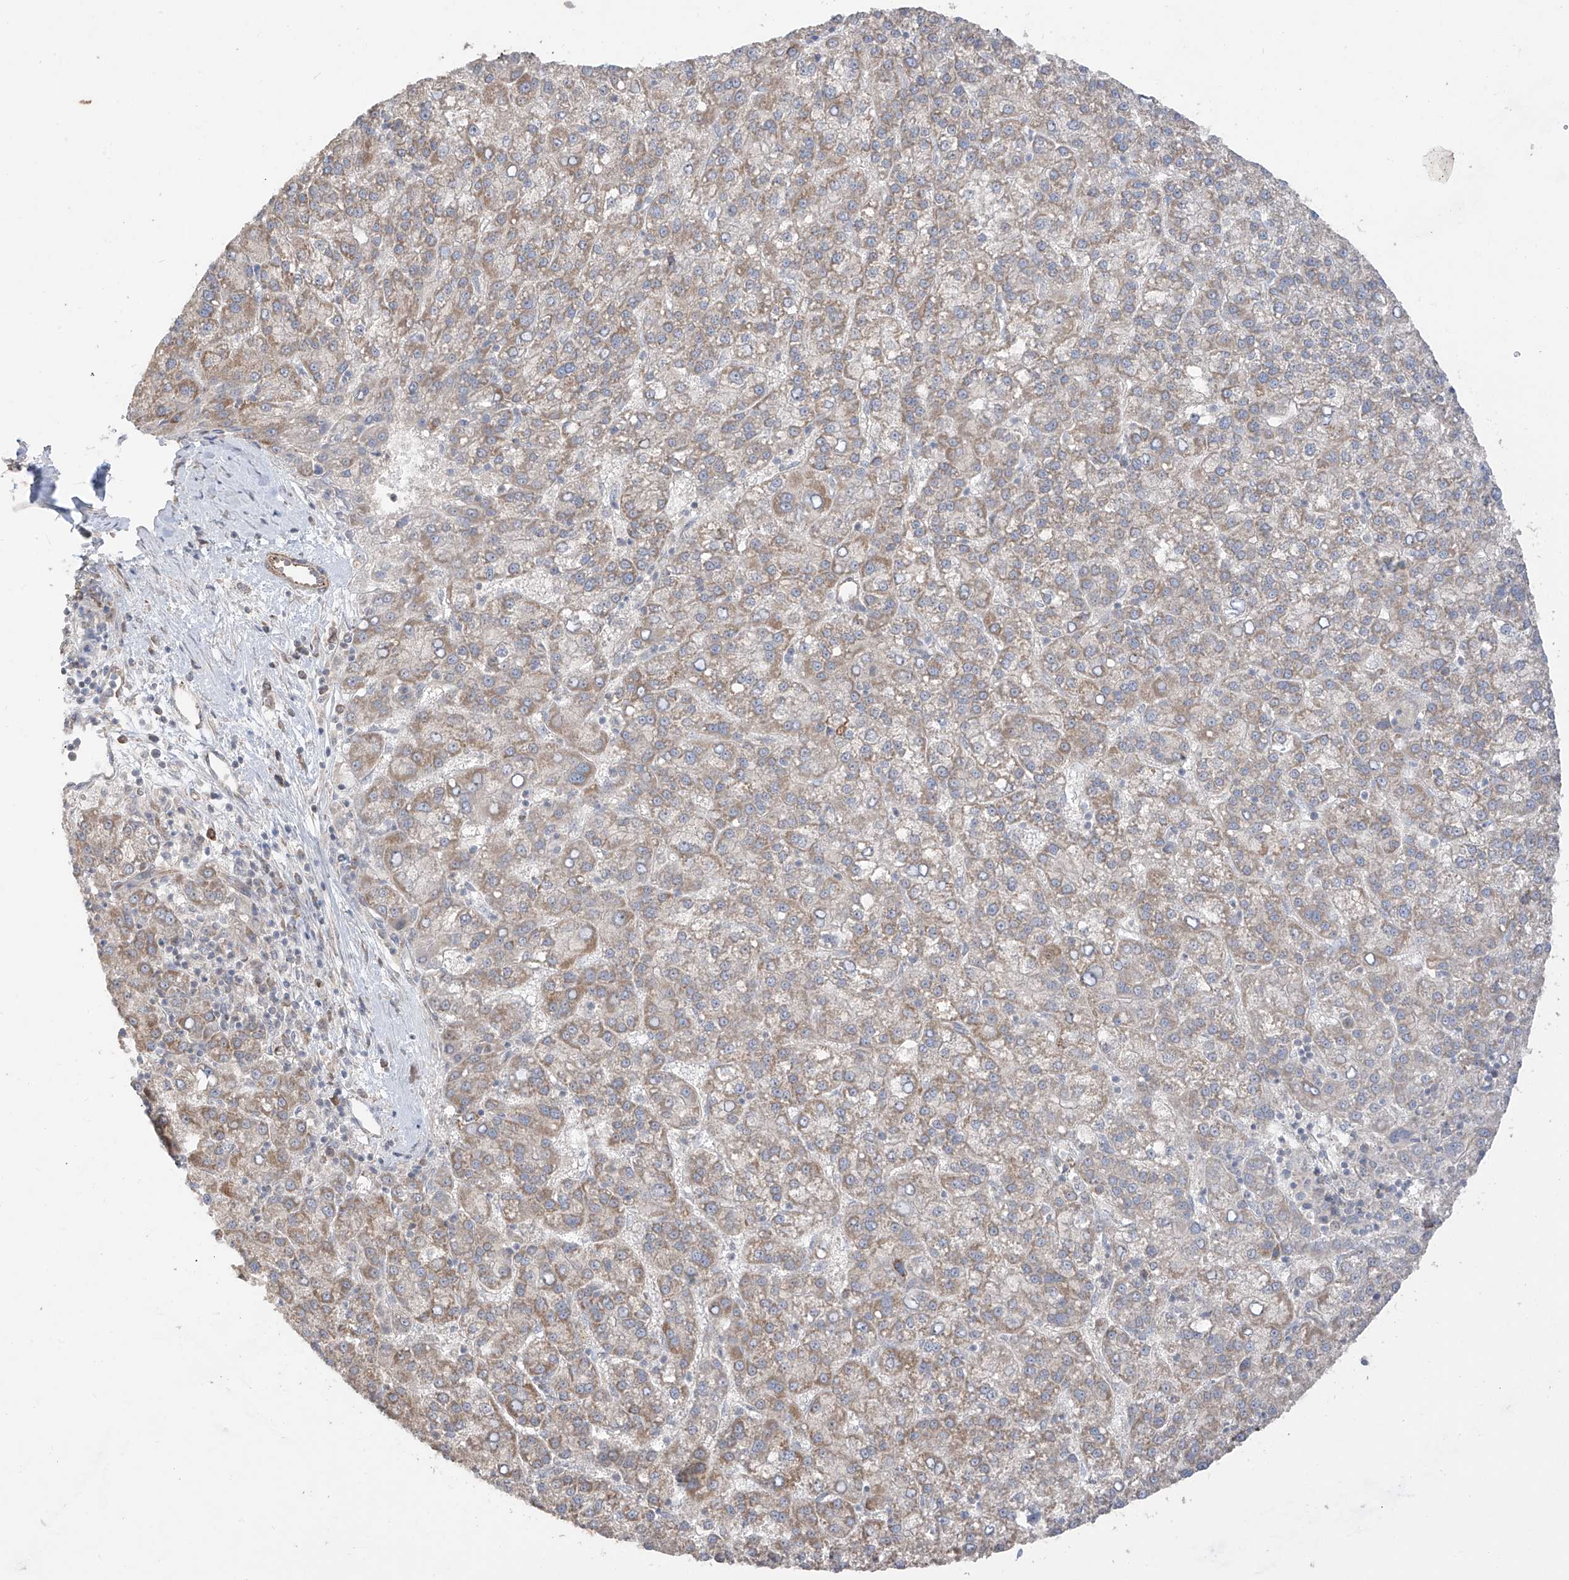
{"staining": {"intensity": "weak", "quantity": ">75%", "location": "cytoplasmic/membranous"}, "tissue": "liver cancer", "cell_type": "Tumor cells", "image_type": "cancer", "snomed": [{"axis": "morphology", "description": "Carcinoma, Hepatocellular, NOS"}, {"axis": "topography", "description": "Liver"}], "caption": "Immunohistochemistry (IHC) of human liver cancer demonstrates low levels of weak cytoplasmic/membranous positivity in about >75% of tumor cells.", "gene": "DCDC2", "patient": {"sex": "female", "age": 58}}